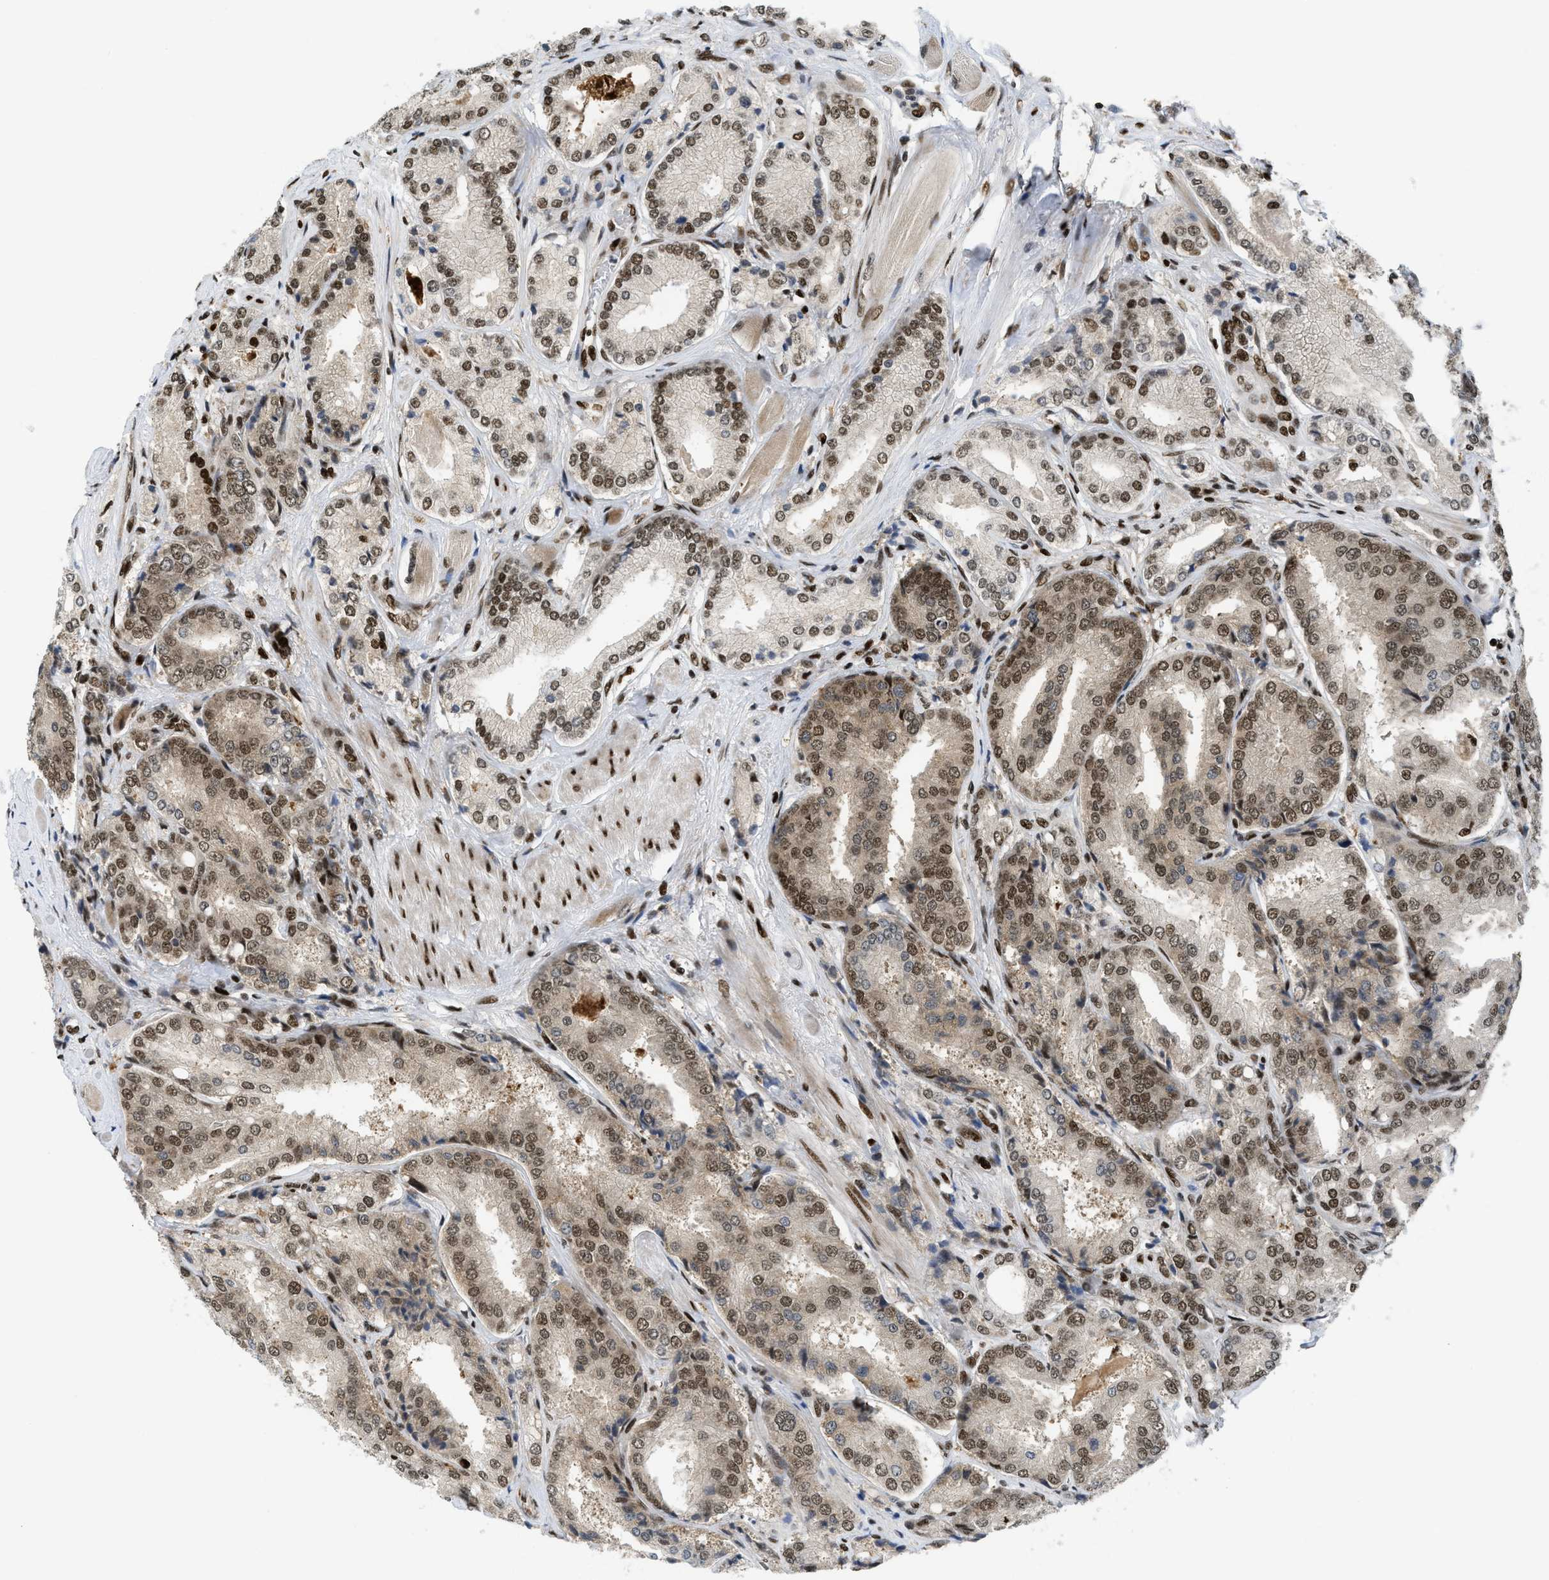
{"staining": {"intensity": "moderate", "quantity": ">75%", "location": "nuclear"}, "tissue": "prostate cancer", "cell_type": "Tumor cells", "image_type": "cancer", "snomed": [{"axis": "morphology", "description": "Adenocarcinoma, High grade"}, {"axis": "topography", "description": "Prostate"}], "caption": "IHC histopathology image of human prostate cancer stained for a protein (brown), which demonstrates medium levels of moderate nuclear staining in about >75% of tumor cells.", "gene": "RFX5", "patient": {"sex": "male", "age": 50}}